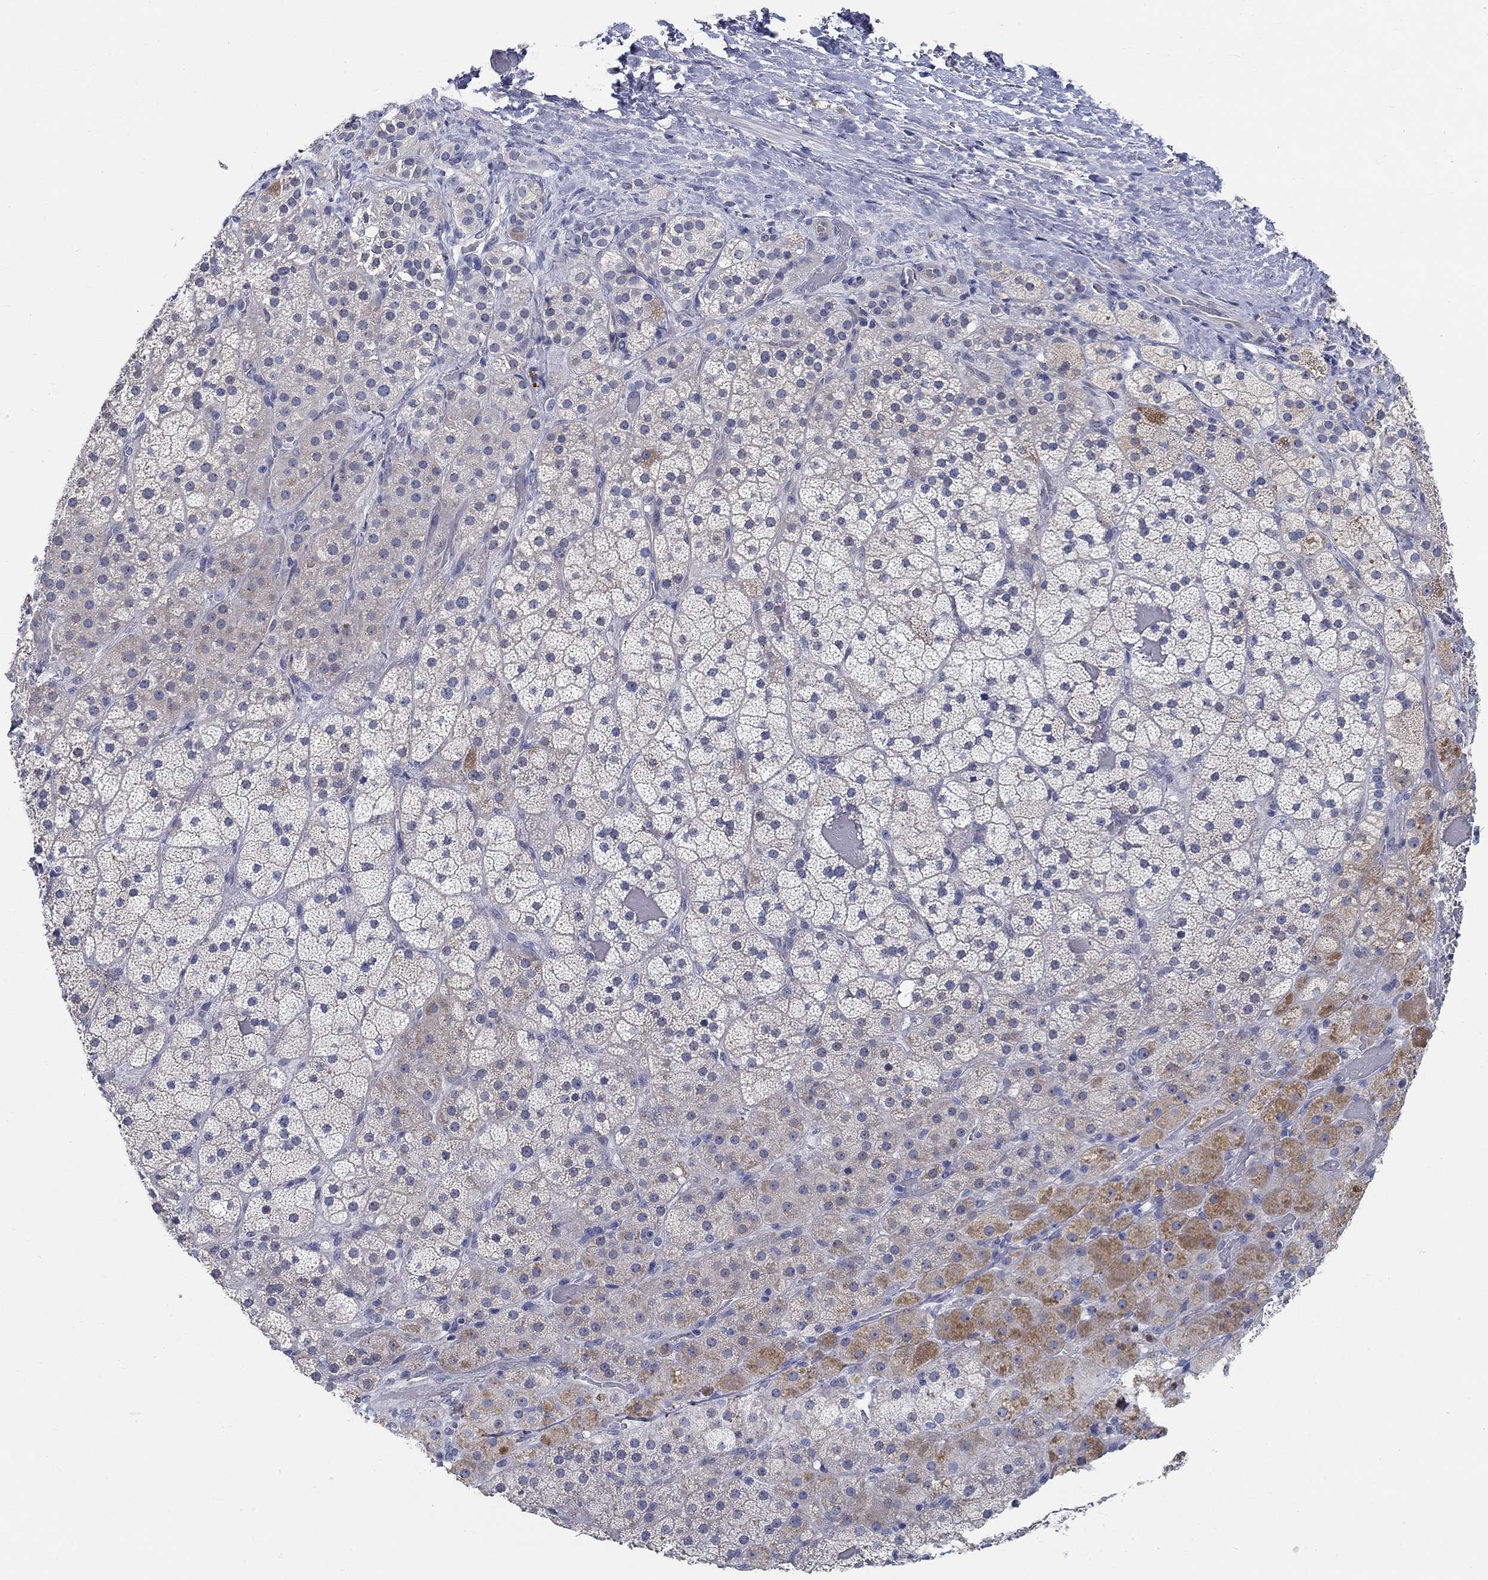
{"staining": {"intensity": "moderate", "quantity": "<25%", "location": "cytoplasmic/membranous"}, "tissue": "adrenal gland", "cell_type": "Glandular cells", "image_type": "normal", "snomed": [{"axis": "morphology", "description": "Normal tissue, NOS"}, {"axis": "topography", "description": "Adrenal gland"}], "caption": "Protein staining shows moderate cytoplasmic/membranous positivity in about <25% of glandular cells in benign adrenal gland. Ihc stains the protein of interest in brown and the nuclei are stained blue.", "gene": "SMIM18", "patient": {"sex": "male", "age": 57}}